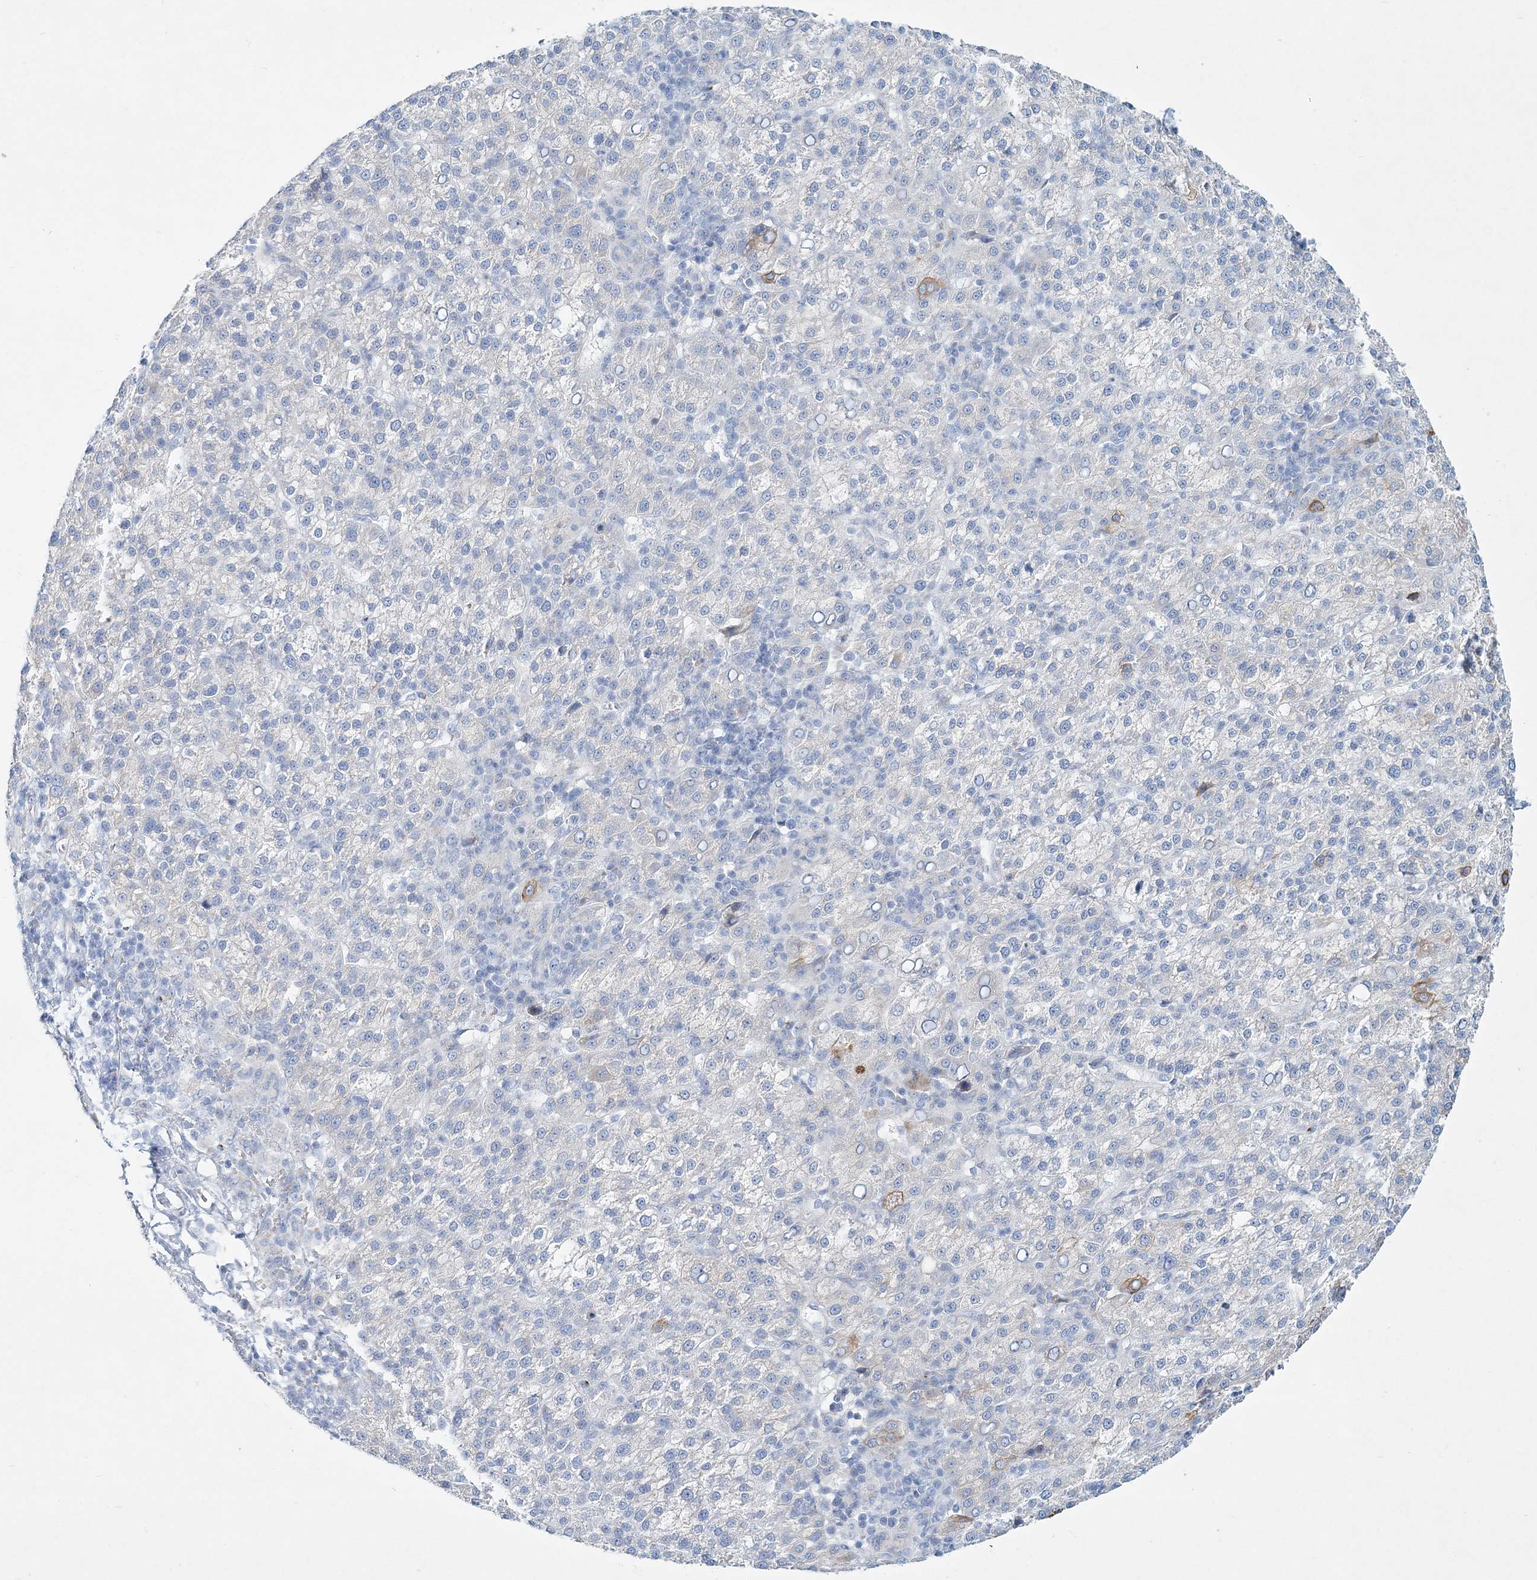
{"staining": {"intensity": "moderate", "quantity": "<25%", "location": "cytoplasmic/membranous"}, "tissue": "liver cancer", "cell_type": "Tumor cells", "image_type": "cancer", "snomed": [{"axis": "morphology", "description": "Carcinoma, Hepatocellular, NOS"}, {"axis": "topography", "description": "Liver"}], "caption": "A brown stain highlights moderate cytoplasmic/membranous expression of a protein in liver cancer tumor cells.", "gene": "ADGRL1", "patient": {"sex": "female", "age": 58}}